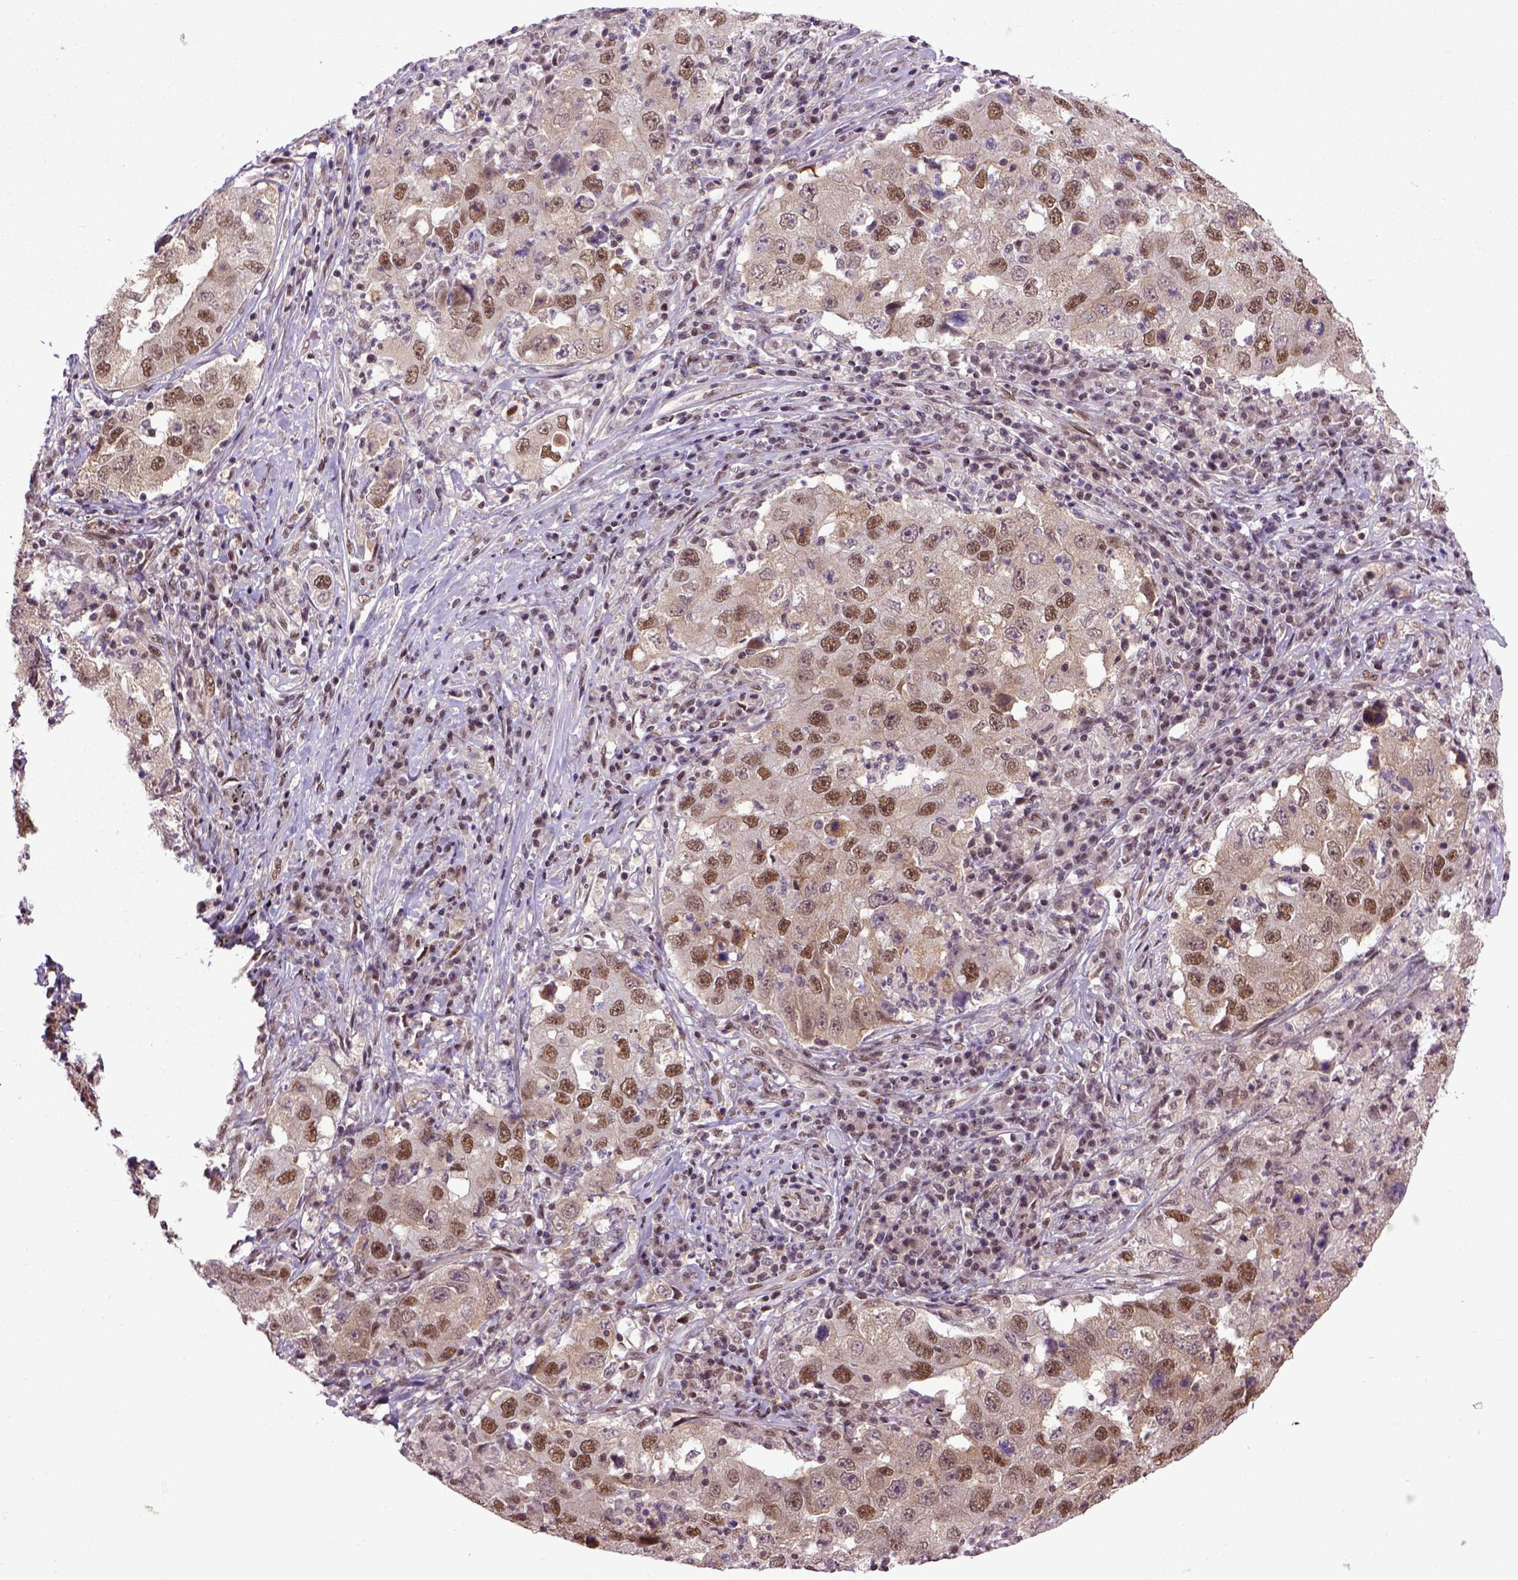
{"staining": {"intensity": "moderate", "quantity": ">75%", "location": "nuclear"}, "tissue": "lung cancer", "cell_type": "Tumor cells", "image_type": "cancer", "snomed": [{"axis": "morphology", "description": "Adenocarcinoma, NOS"}, {"axis": "topography", "description": "Lung"}], "caption": "Human lung cancer stained for a protein (brown) displays moderate nuclear positive positivity in approximately >75% of tumor cells.", "gene": "UBA3", "patient": {"sex": "male", "age": 73}}